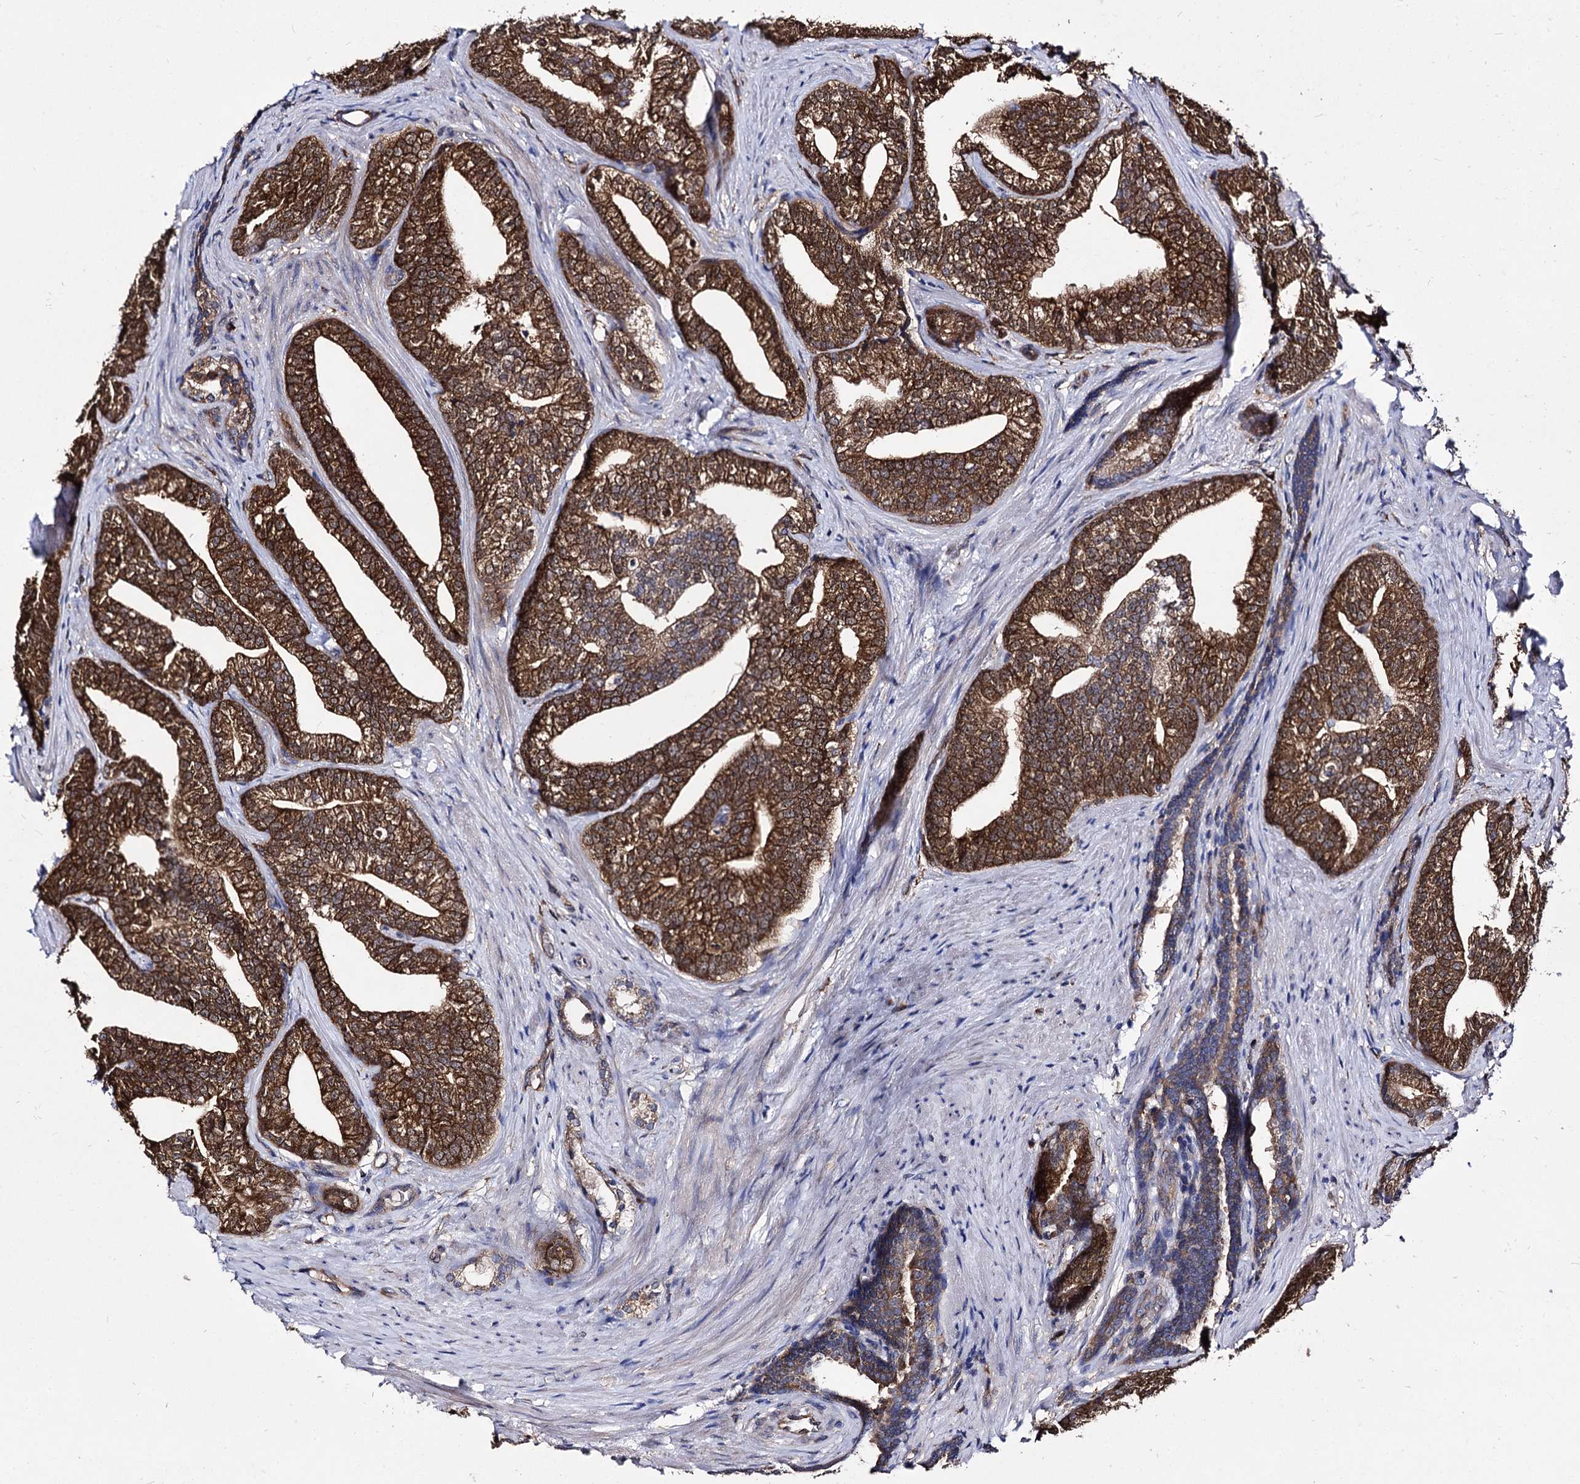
{"staining": {"intensity": "moderate", "quantity": ">75%", "location": "cytoplasmic/membranous"}, "tissue": "prostate cancer", "cell_type": "Tumor cells", "image_type": "cancer", "snomed": [{"axis": "morphology", "description": "Adenocarcinoma, Low grade"}, {"axis": "topography", "description": "Prostate"}], "caption": "A histopathology image showing moderate cytoplasmic/membranous expression in about >75% of tumor cells in prostate cancer, as visualized by brown immunohistochemical staining.", "gene": "NME1", "patient": {"sex": "male", "age": 71}}